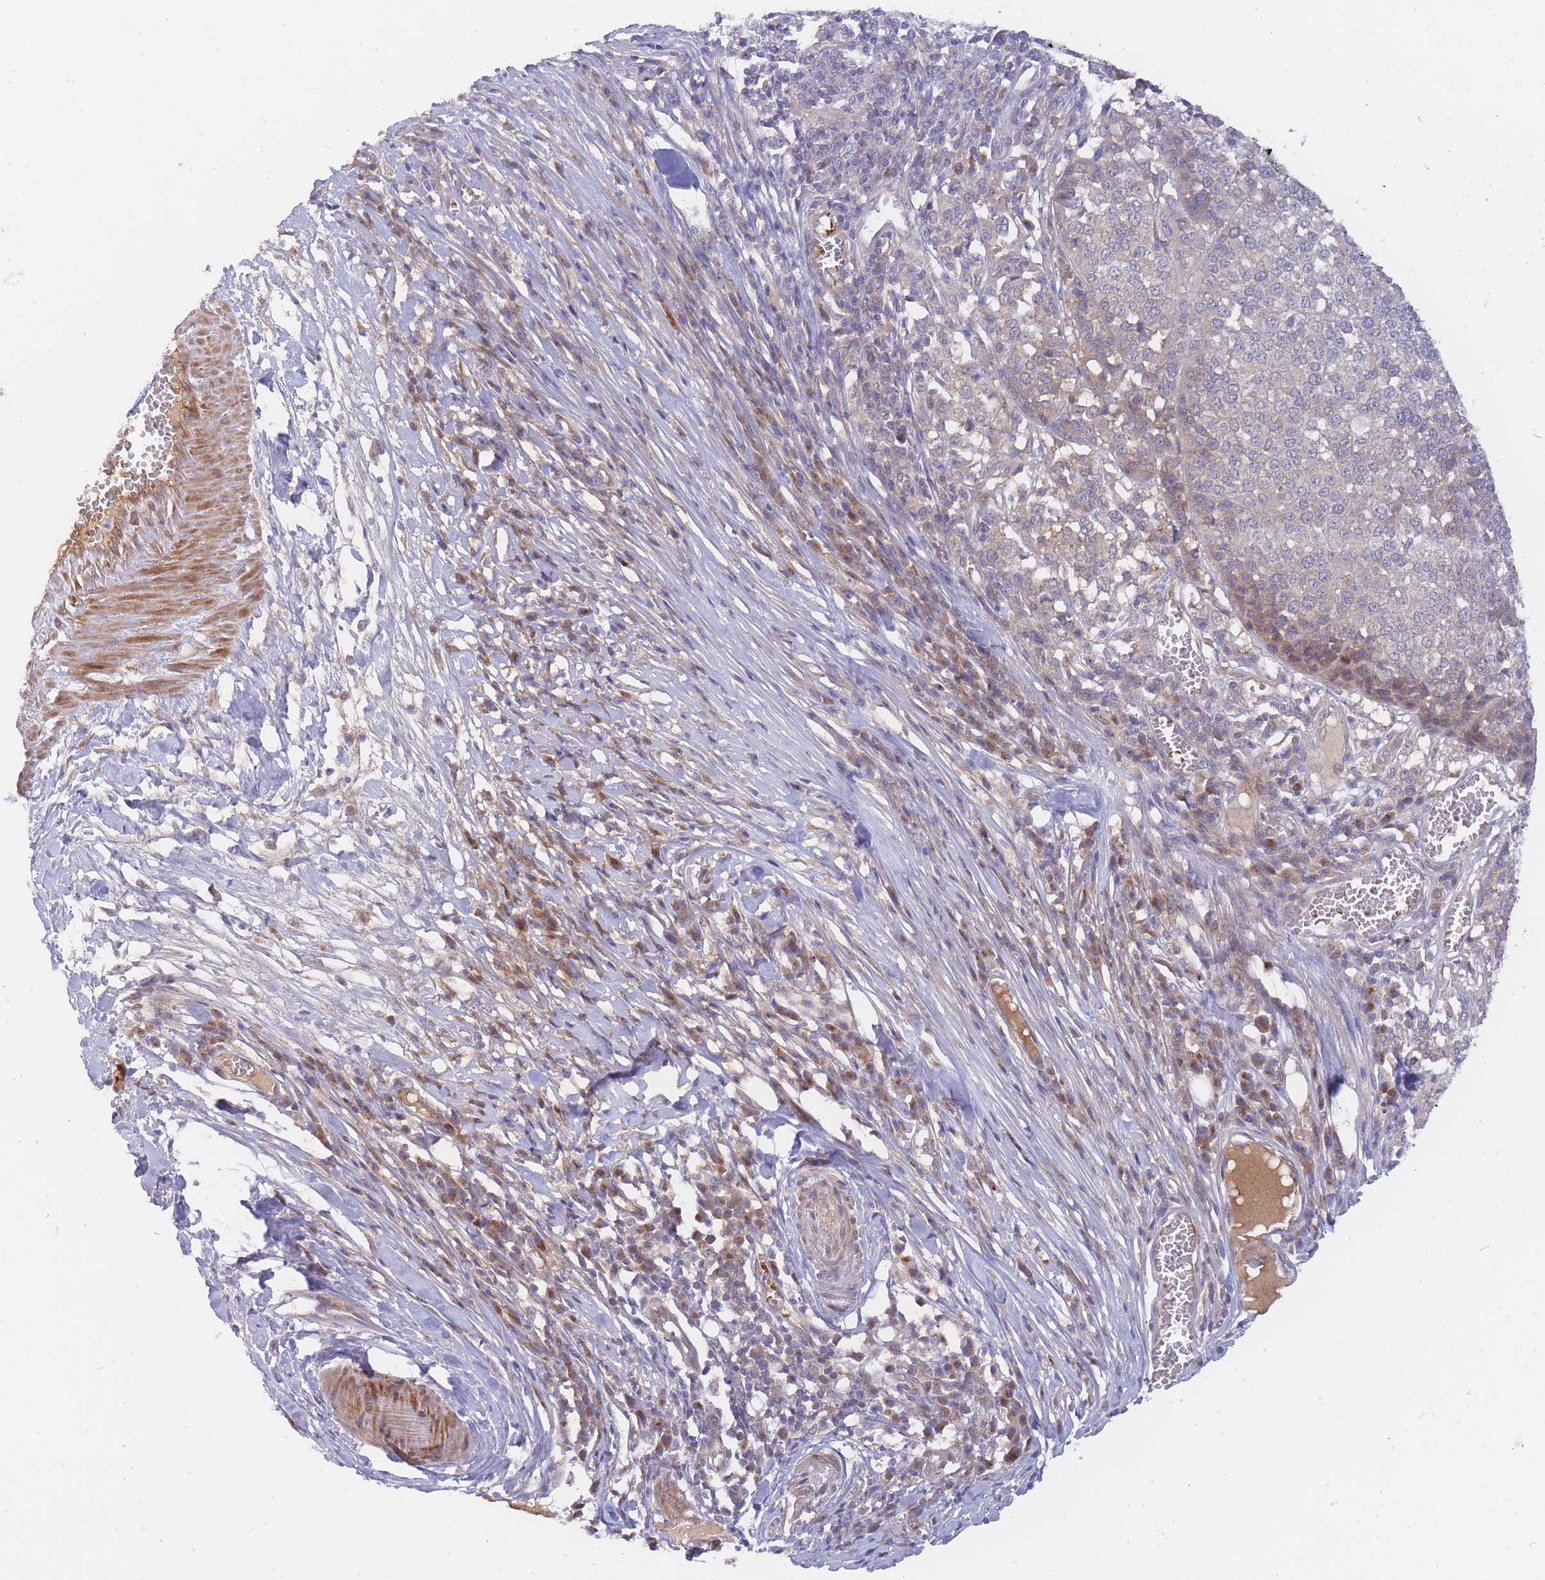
{"staining": {"intensity": "negative", "quantity": "none", "location": "none"}, "tissue": "melanoma", "cell_type": "Tumor cells", "image_type": "cancer", "snomed": [{"axis": "morphology", "description": "Malignant melanoma, Metastatic site"}, {"axis": "topography", "description": "Lymph node"}], "caption": "Immunohistochemistry (IHC) of melanoma exhibits no staining in tumor cells.", "gene": "APOL4", "patient": {"sex": "male", "age": 44}}